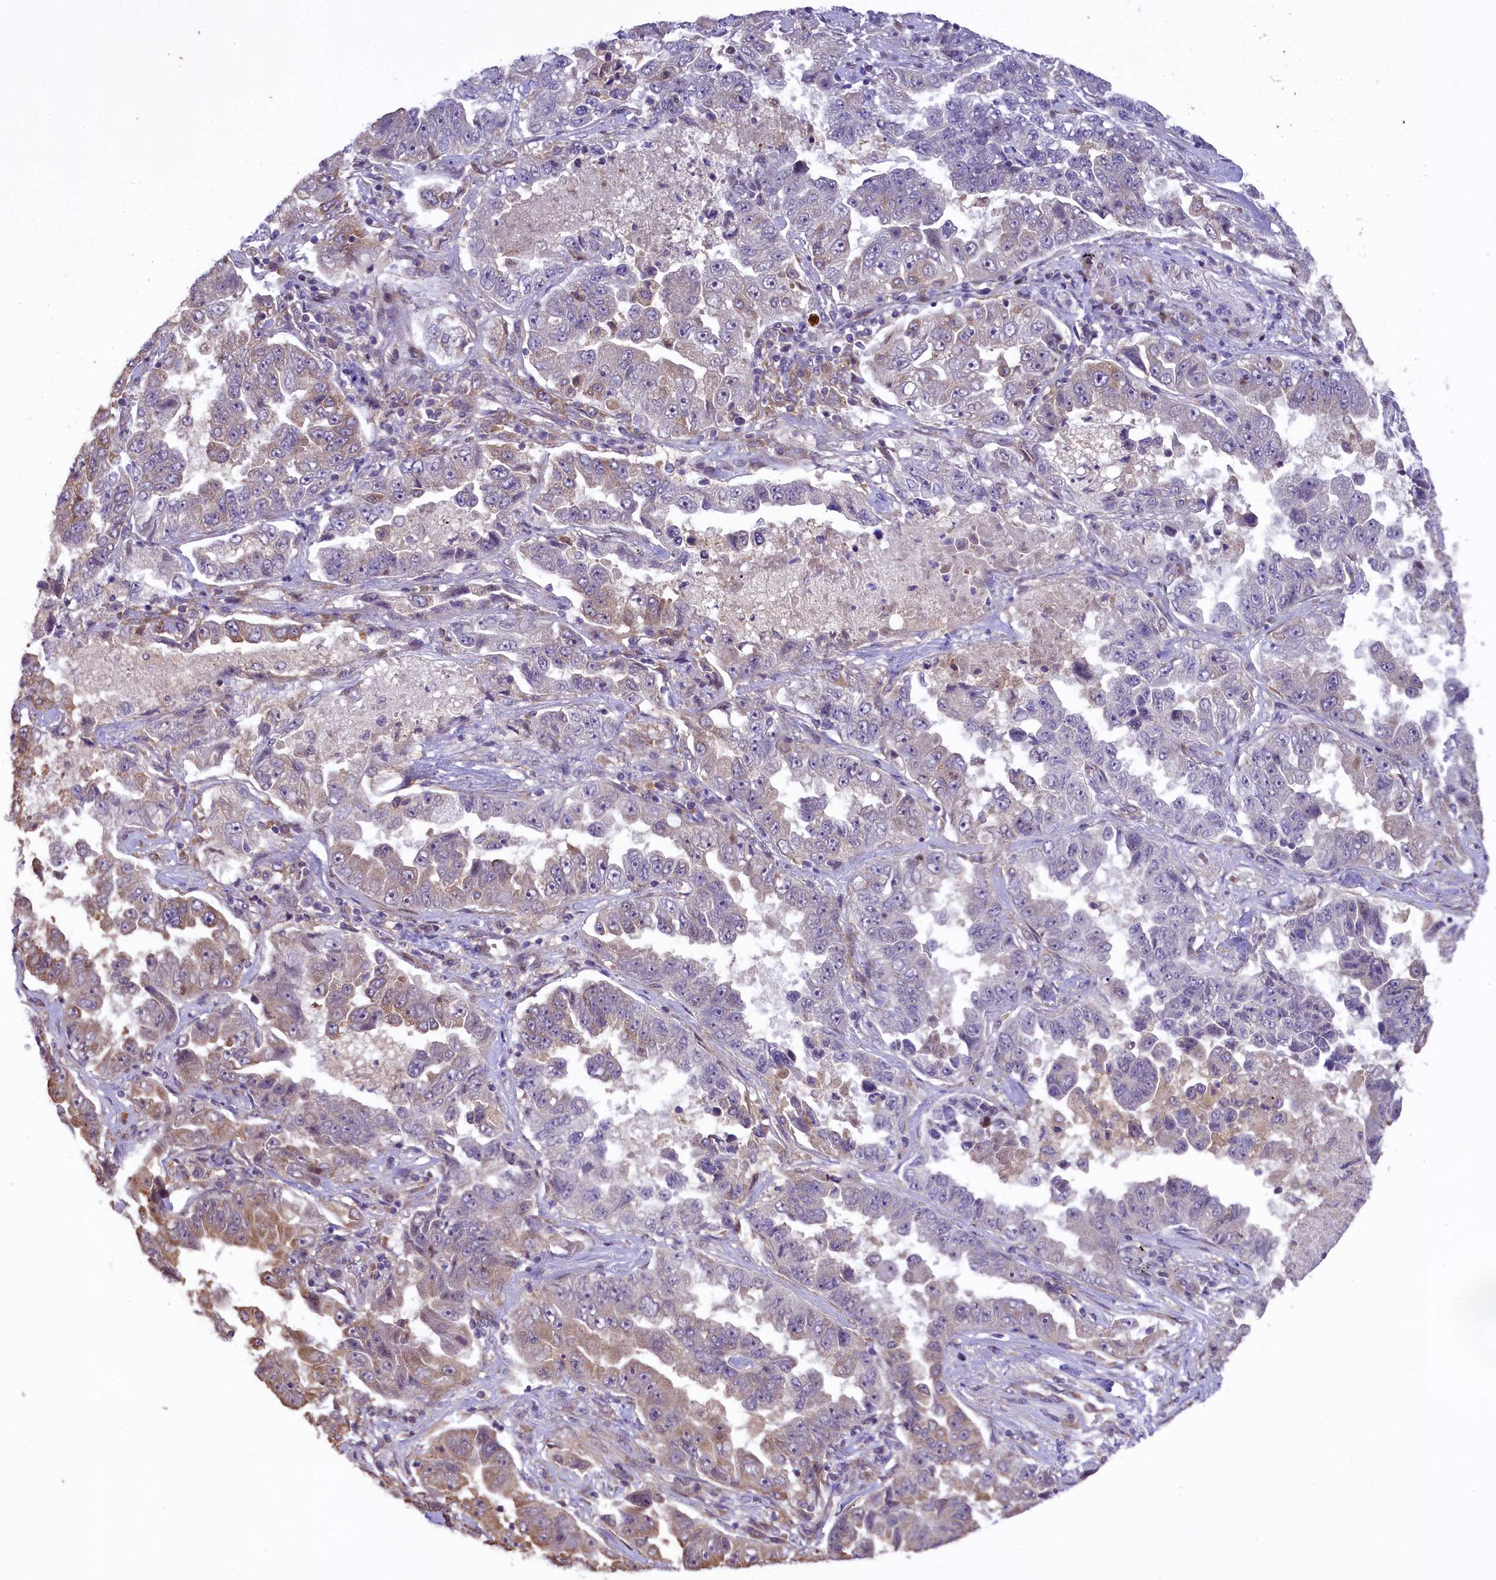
{"staining": {"intensity": "moderate", "quantity": "<25%", "location": "cytoplasmic/membranous"}, "tissue": "lung cancer", "cell_type": "Tumor cells", "image_type": "cancer", "snomed": [{"axis": "morphology", "description": "Adenocarcinoma, NOS"}, {"axis": "topography", "description": "Lung"}], "caption": "This is an image of IHC staining of lung cancer (adenocarcinoma), which shows moderate staining in the cytoplasmic/membranous of tumor cells.", "gene": "RBBP8", "patient": {"sex": "female", "age": 51}}